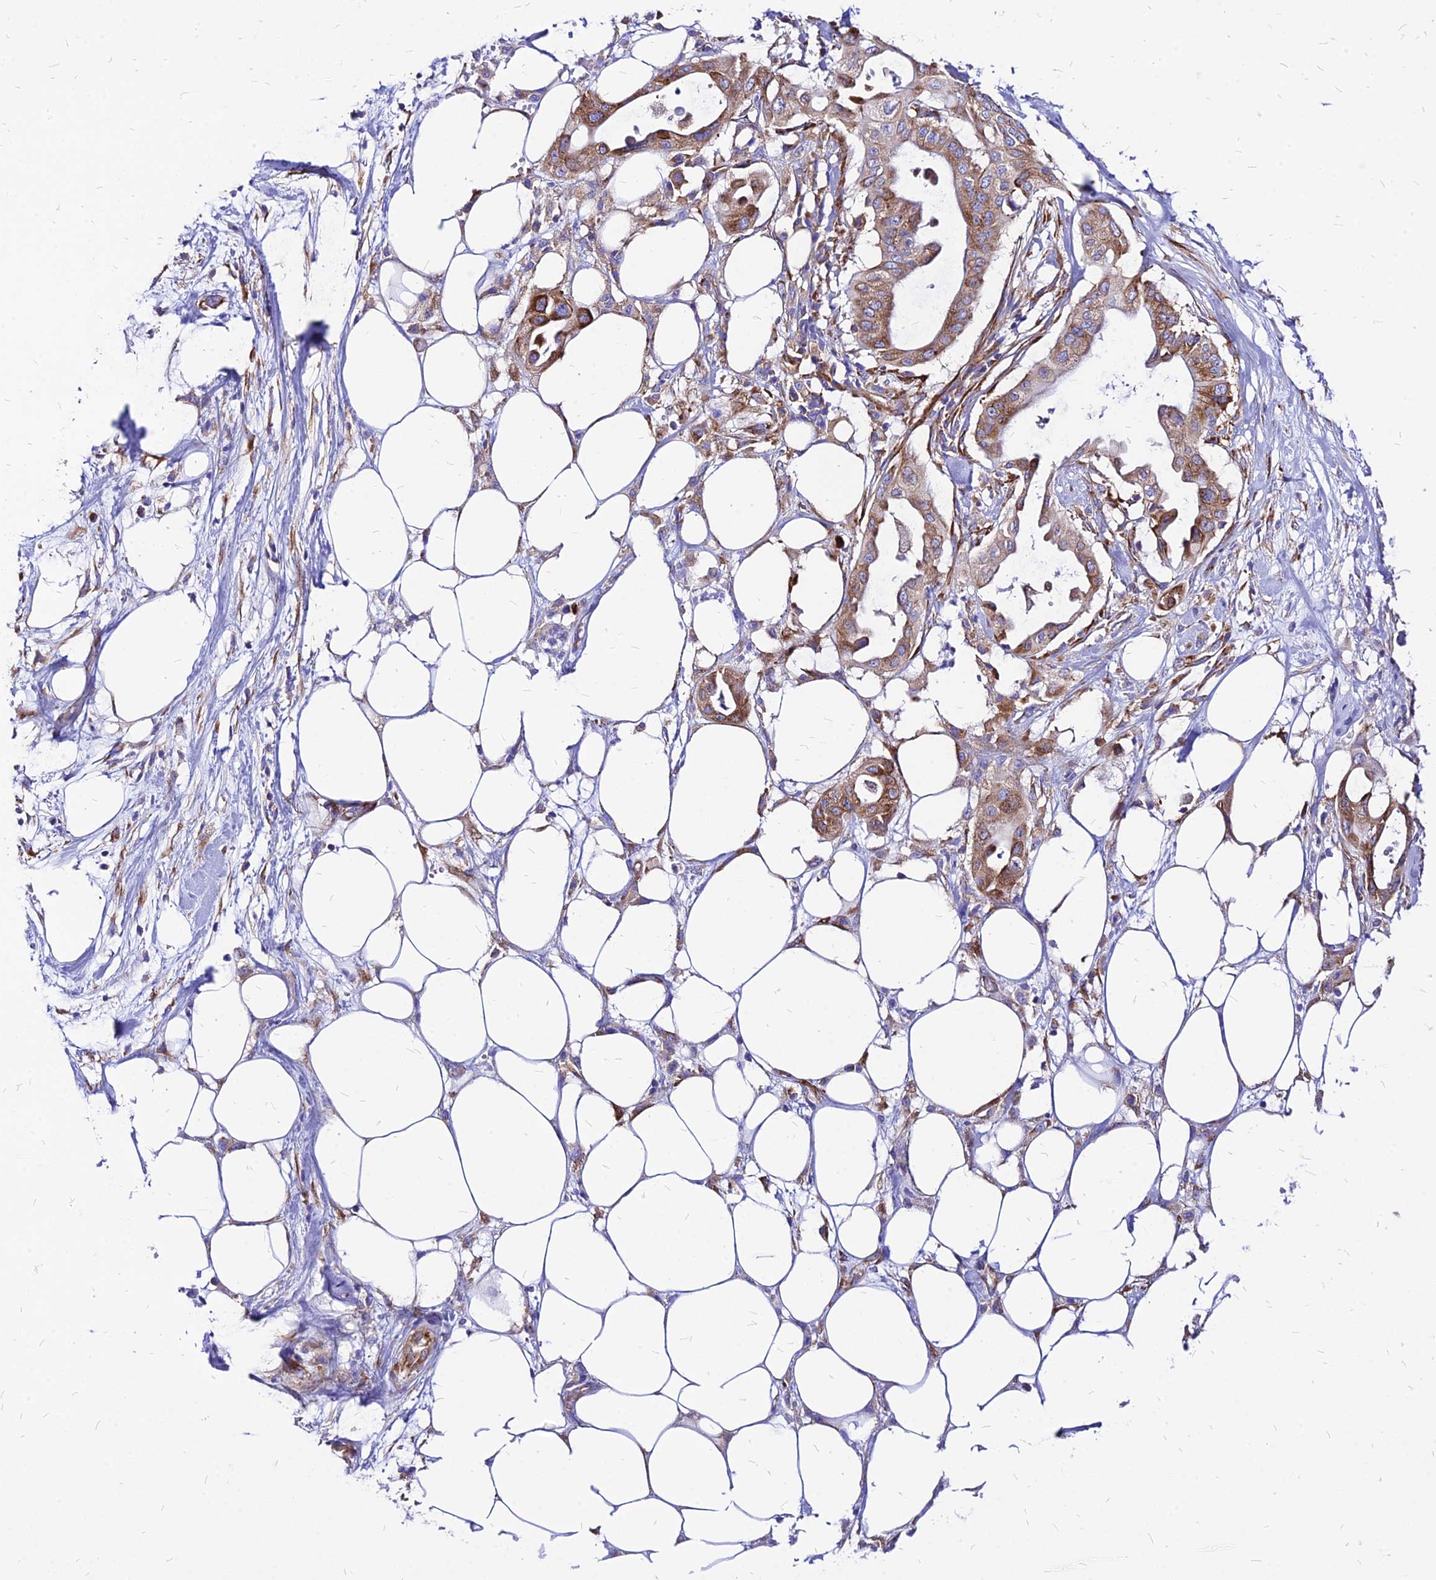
{"staining": {"intensity": "moderate", "quantity": ">75%", "location": "cytoplasmic/membranous"}, "tissue": "pancreatic cancer", "cell_type": "Tumor cells", "image_type": "cancer", "snomed": [{"axis": "morphology", "description": "Adenocarcinoma, NOS"}, {"axis": "topography", "description": "Pancreas"}], "caption": "A photomicrograph of human adenocarcinoma (pancreatic) stained for a protein shows moderate cytoplasmic/membranous brown staining in tumor cells. Using DAB (3,3'-diaminobenzidine) (brown) and hematoxylin (blue) stains, captured at high magnification using brightfield microscopy.", "gene": "RPL19", "patient": {"sex": "male", "age": 68}}